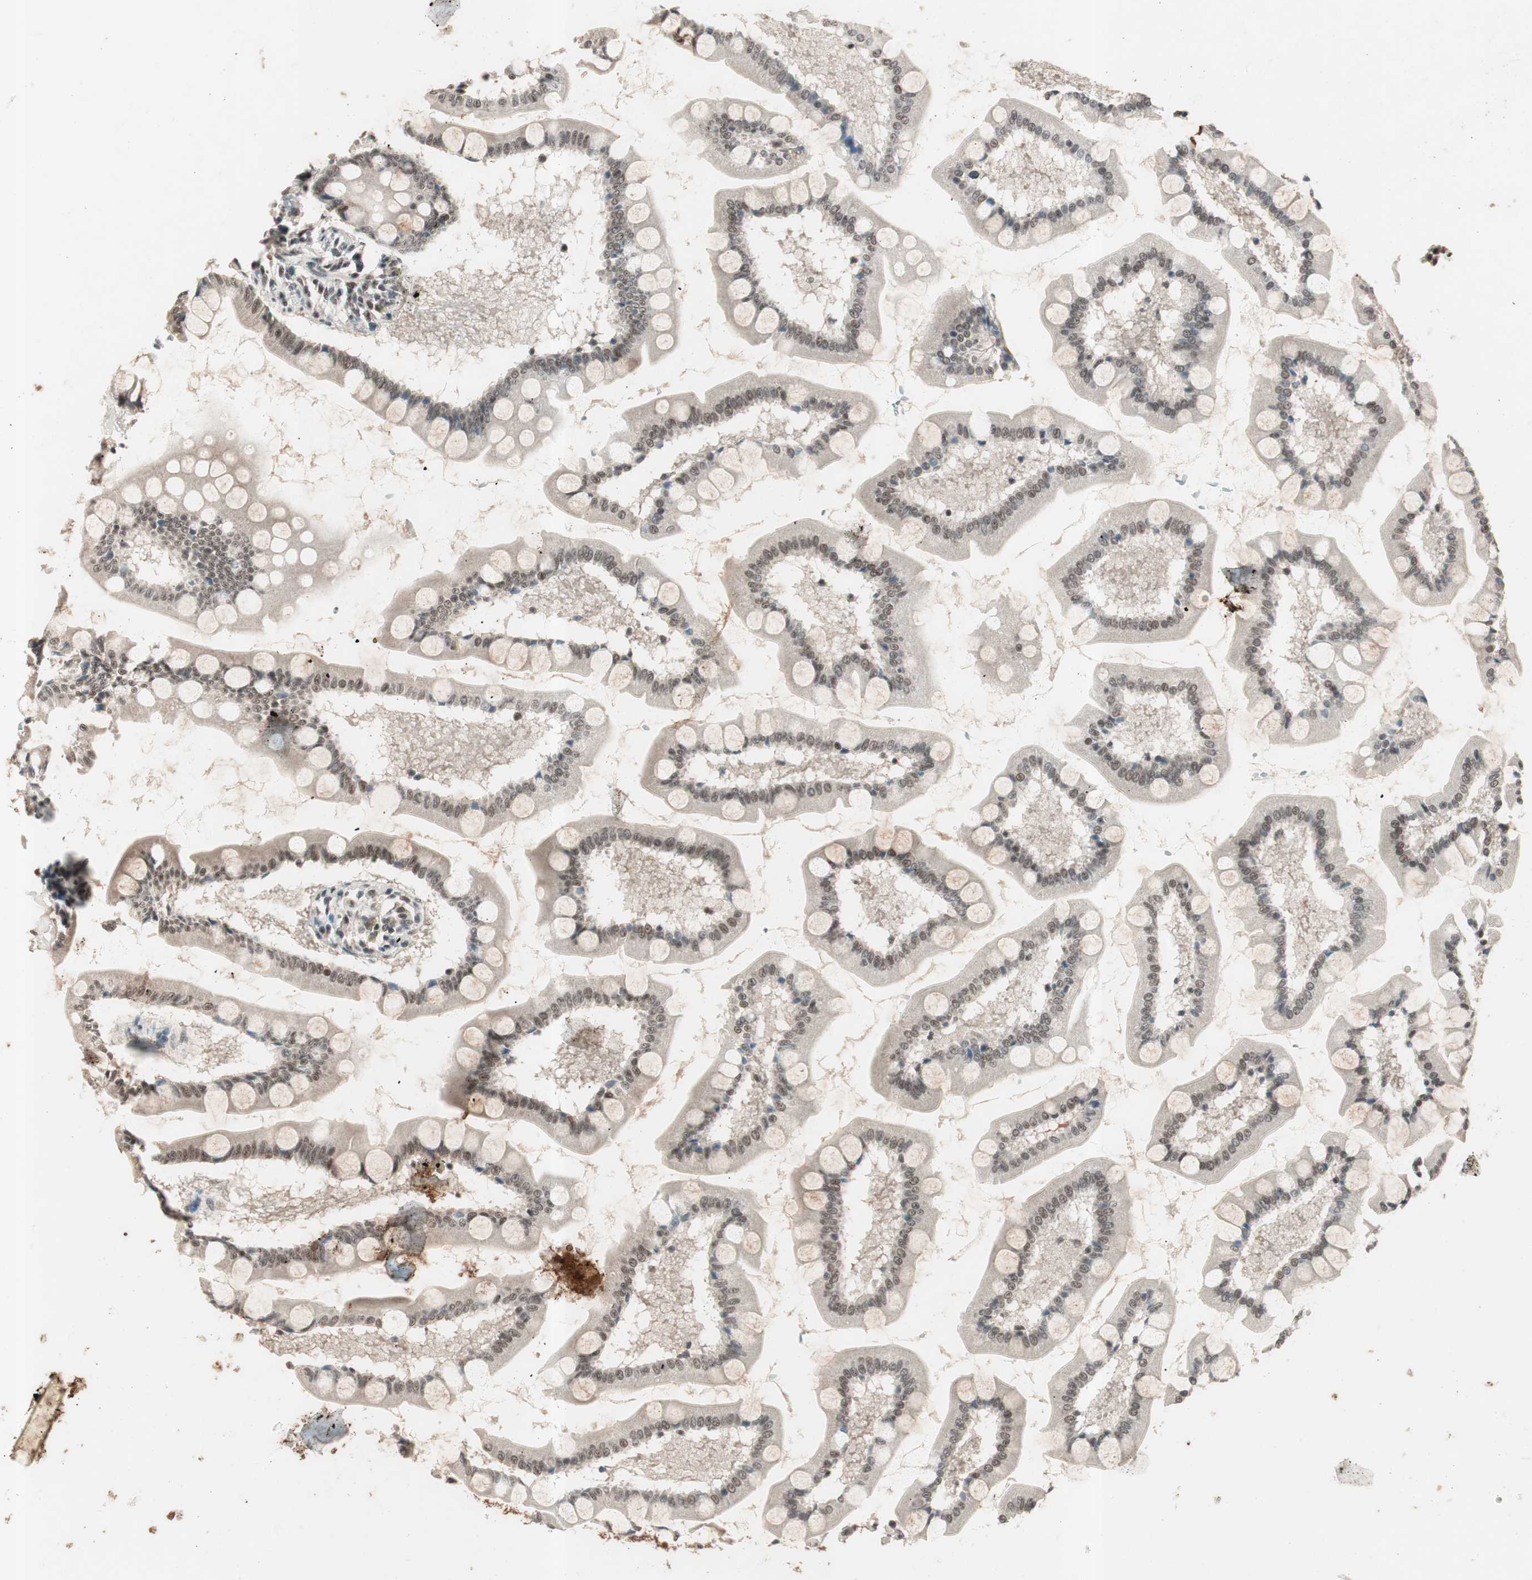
{"staining": {"intensity": "weak", "quantity": "25%-75%", "location": "nuclear"}, "tissue": "small intestine", "cell_type": "Glandular cells", "image_type": "normal", "snomed": [{"axis": "morphology", "description": "Normal tissue, NOS"}, {"axis": "topography", "description": "Small intestine"}], "caption": "Small intestine stained for a protein (brown) demonstrates weak nuclear positive positivity in approximately 25%-75% of glandular cells.", "gene": "NFRKB", "patient": {"sex": "male", "age": 41}}